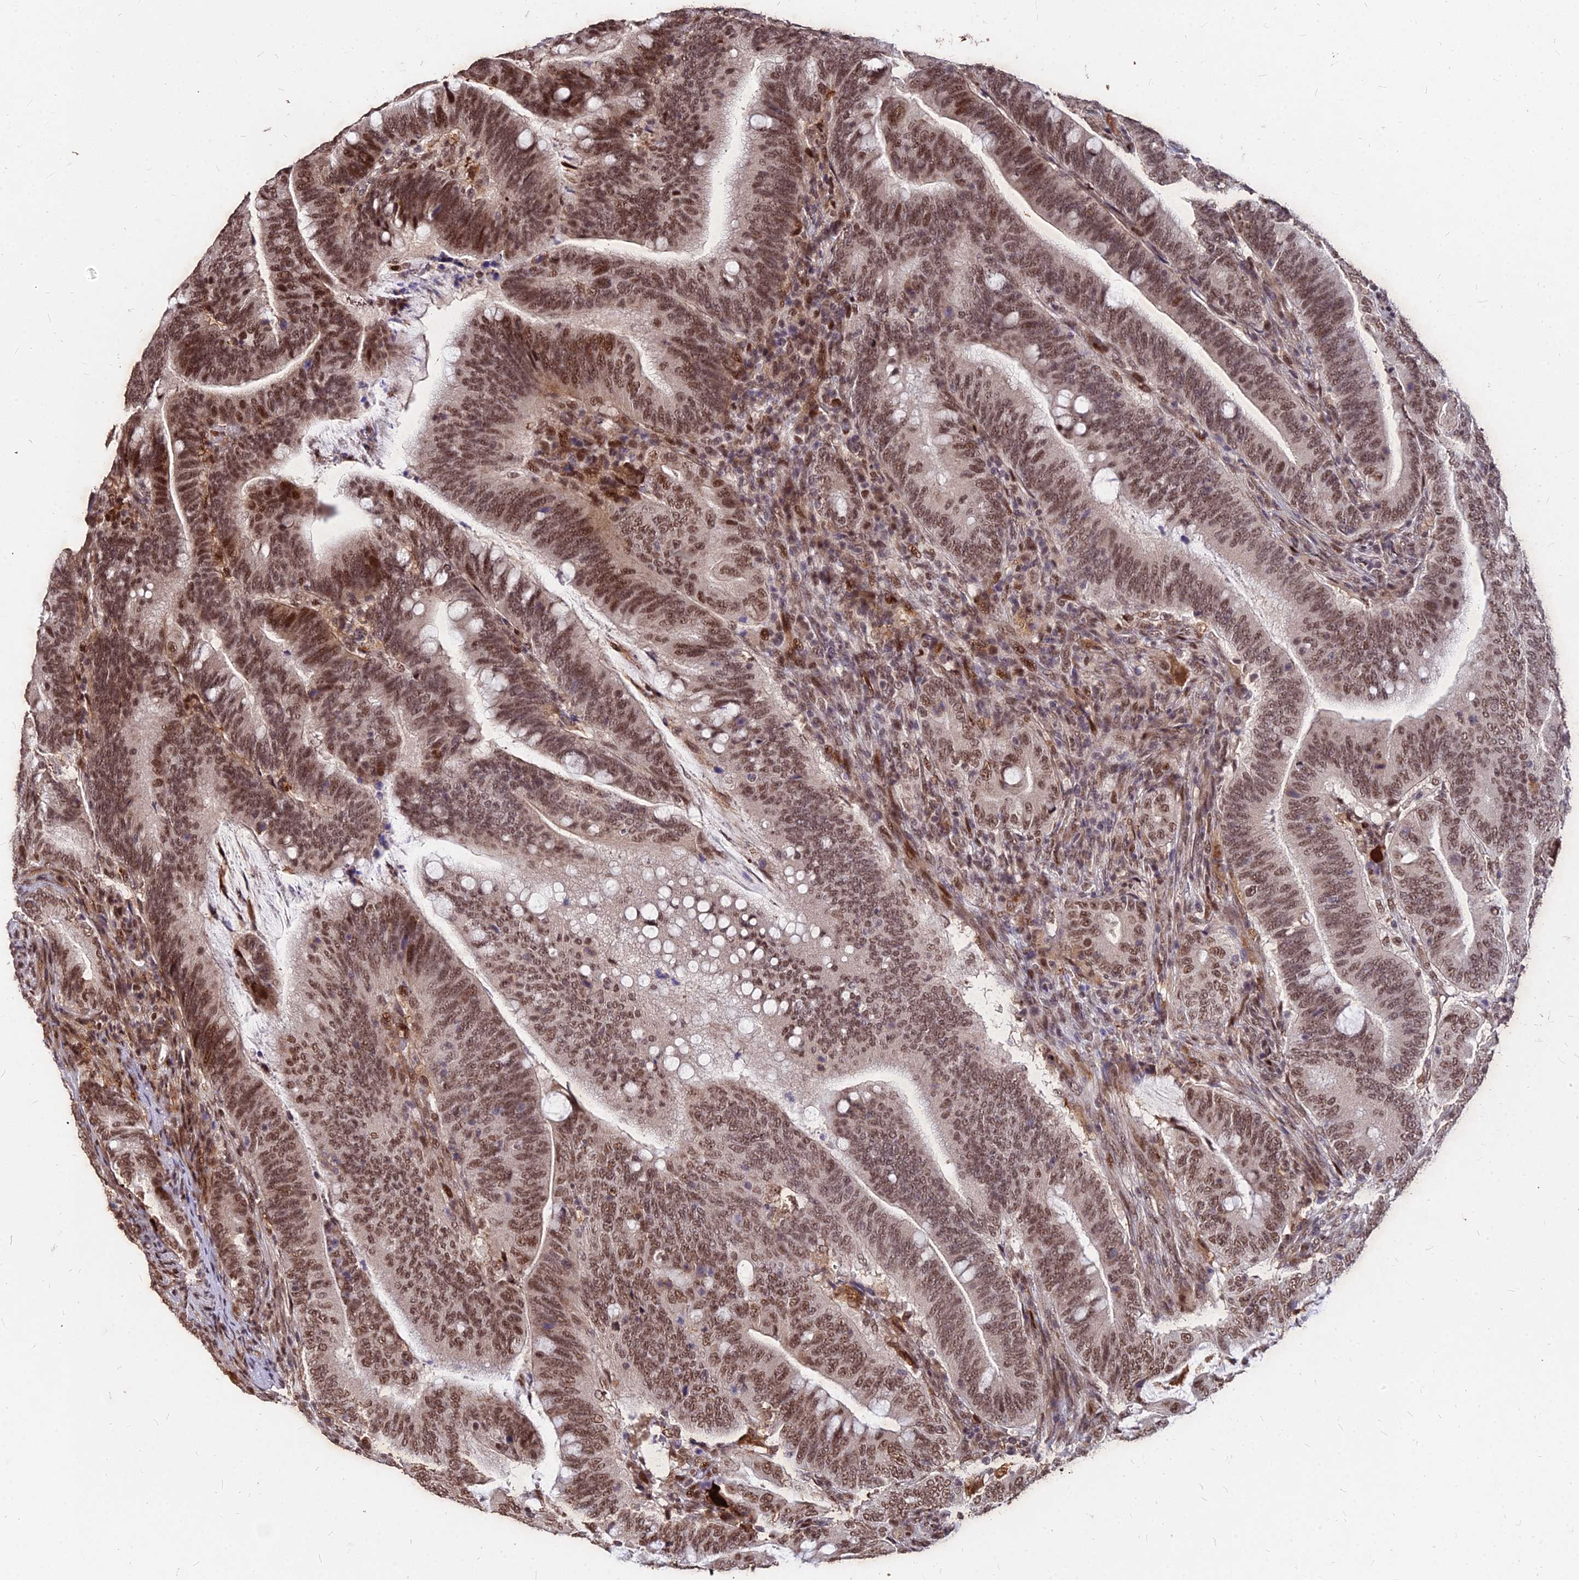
{"staining": {"intensity": "strong", "quantity": ">75%", "location": "nuclear"}, "tissue": "colorectal cancer", "cell_type": "Tumor cells", "image_type": "cancer", "snomed": [{"axis": "morphology", "description": "Adenocarcinoma, NOS"}, {"axis": "topography", "description": "Colon"}], "caption": "Immunohistochemistry (IHC) photomicrograph of human adenocarcinoma (colorectal) stained for a protein (brown), which demonstrates high levels of strong nuclear expression in about >75% of tumor cells.", "gene": "ZBED4", "patient": {"sex": "female", "age": 66}}